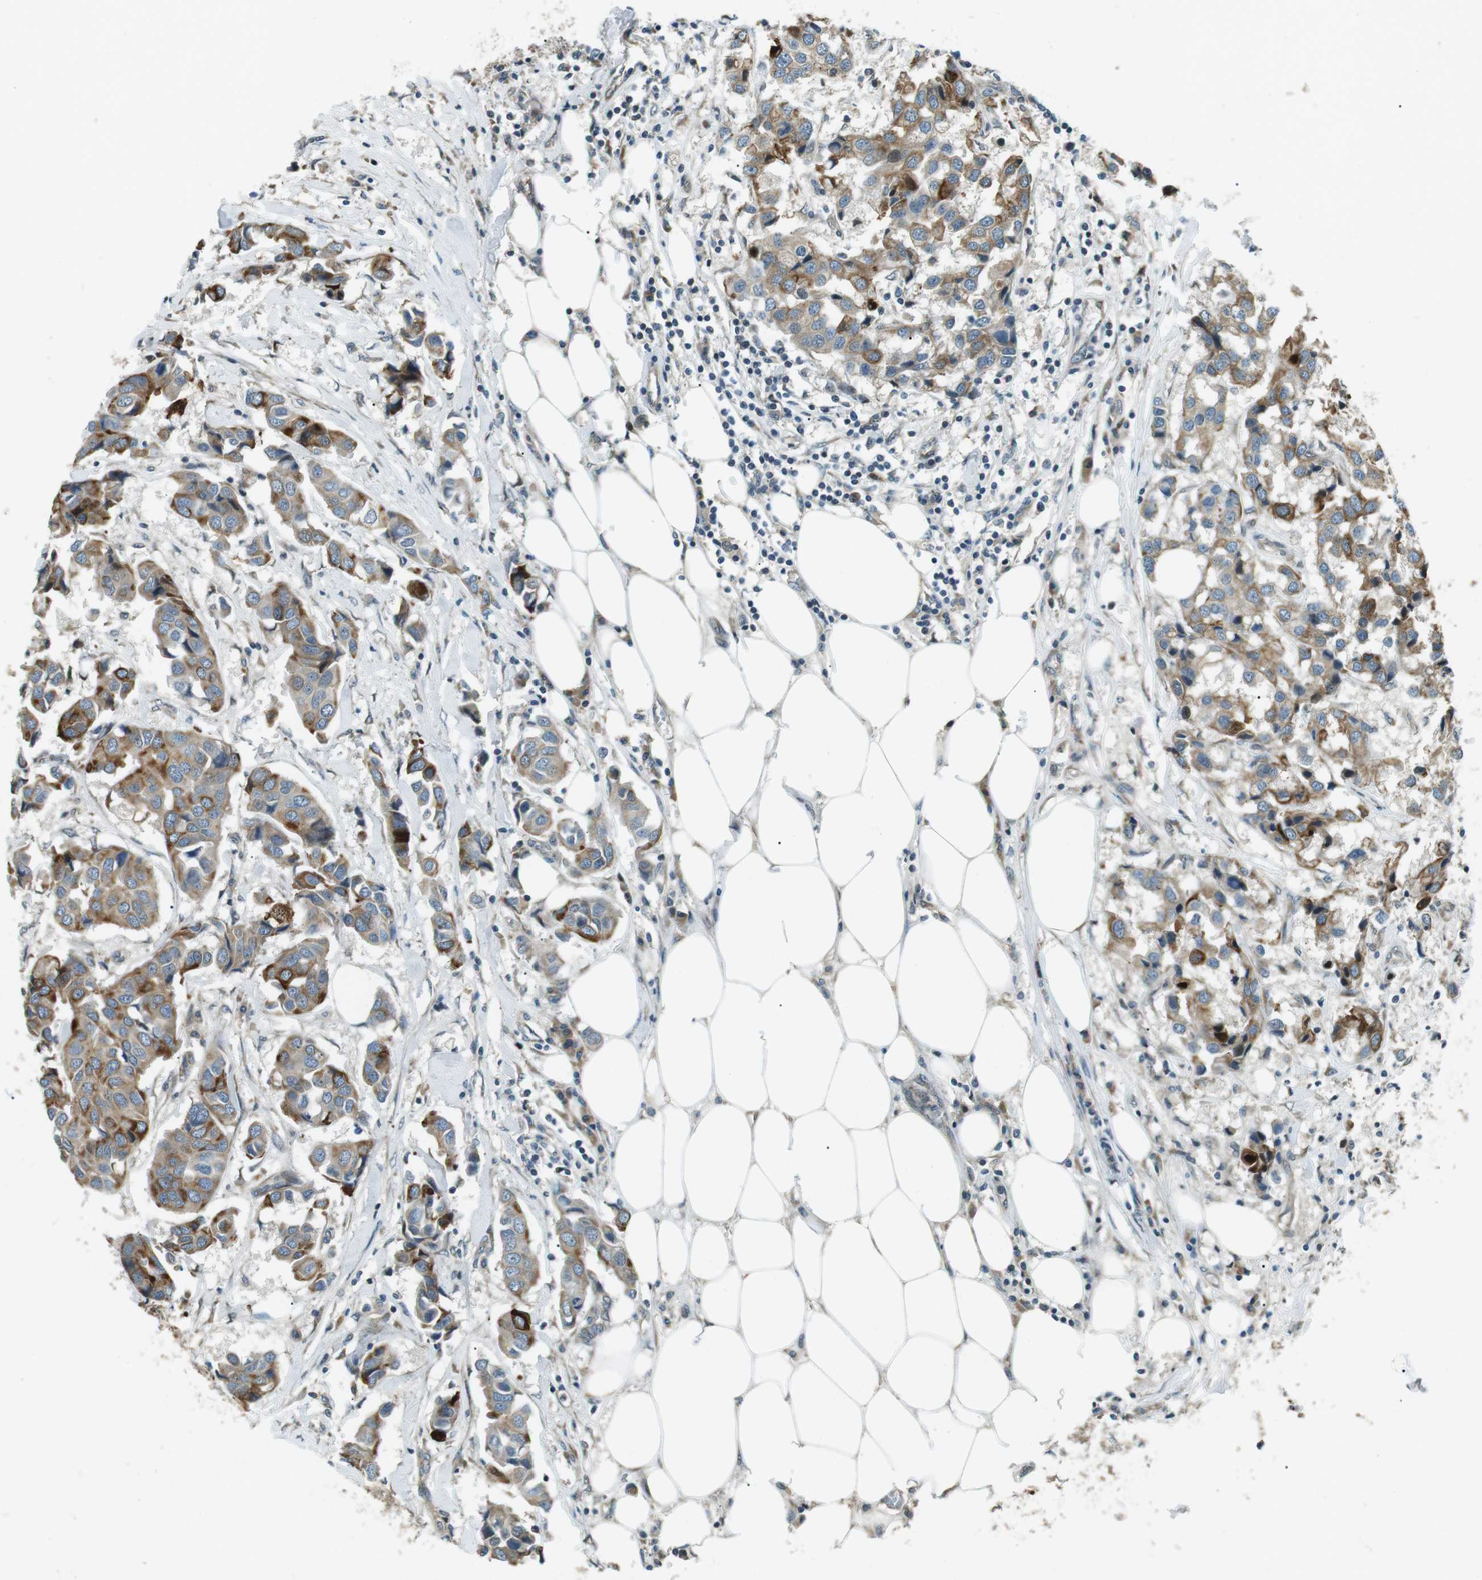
{"staining": {"intensity": "moderate", "quantity": ">75%", "location": "cytoplasmic/membranous"}, "tissue": "breast cancer", "cell_type": "Tumor cells", "image_type": "cancer", "snomed": [{"axis": "morphology", "description": "Duct carcinoma"}, {"axis": "topography", "description": "Breast"}], "caption": "This image exhibits immunohistochemistry (IHC) staining of intraductal carcinoma (breast), with medium moderate cytoplasmic/membranous expression in about >75% of tumor cells.", "gene": "TMEM74", "patient": {"sex": "female", "age": 80}}